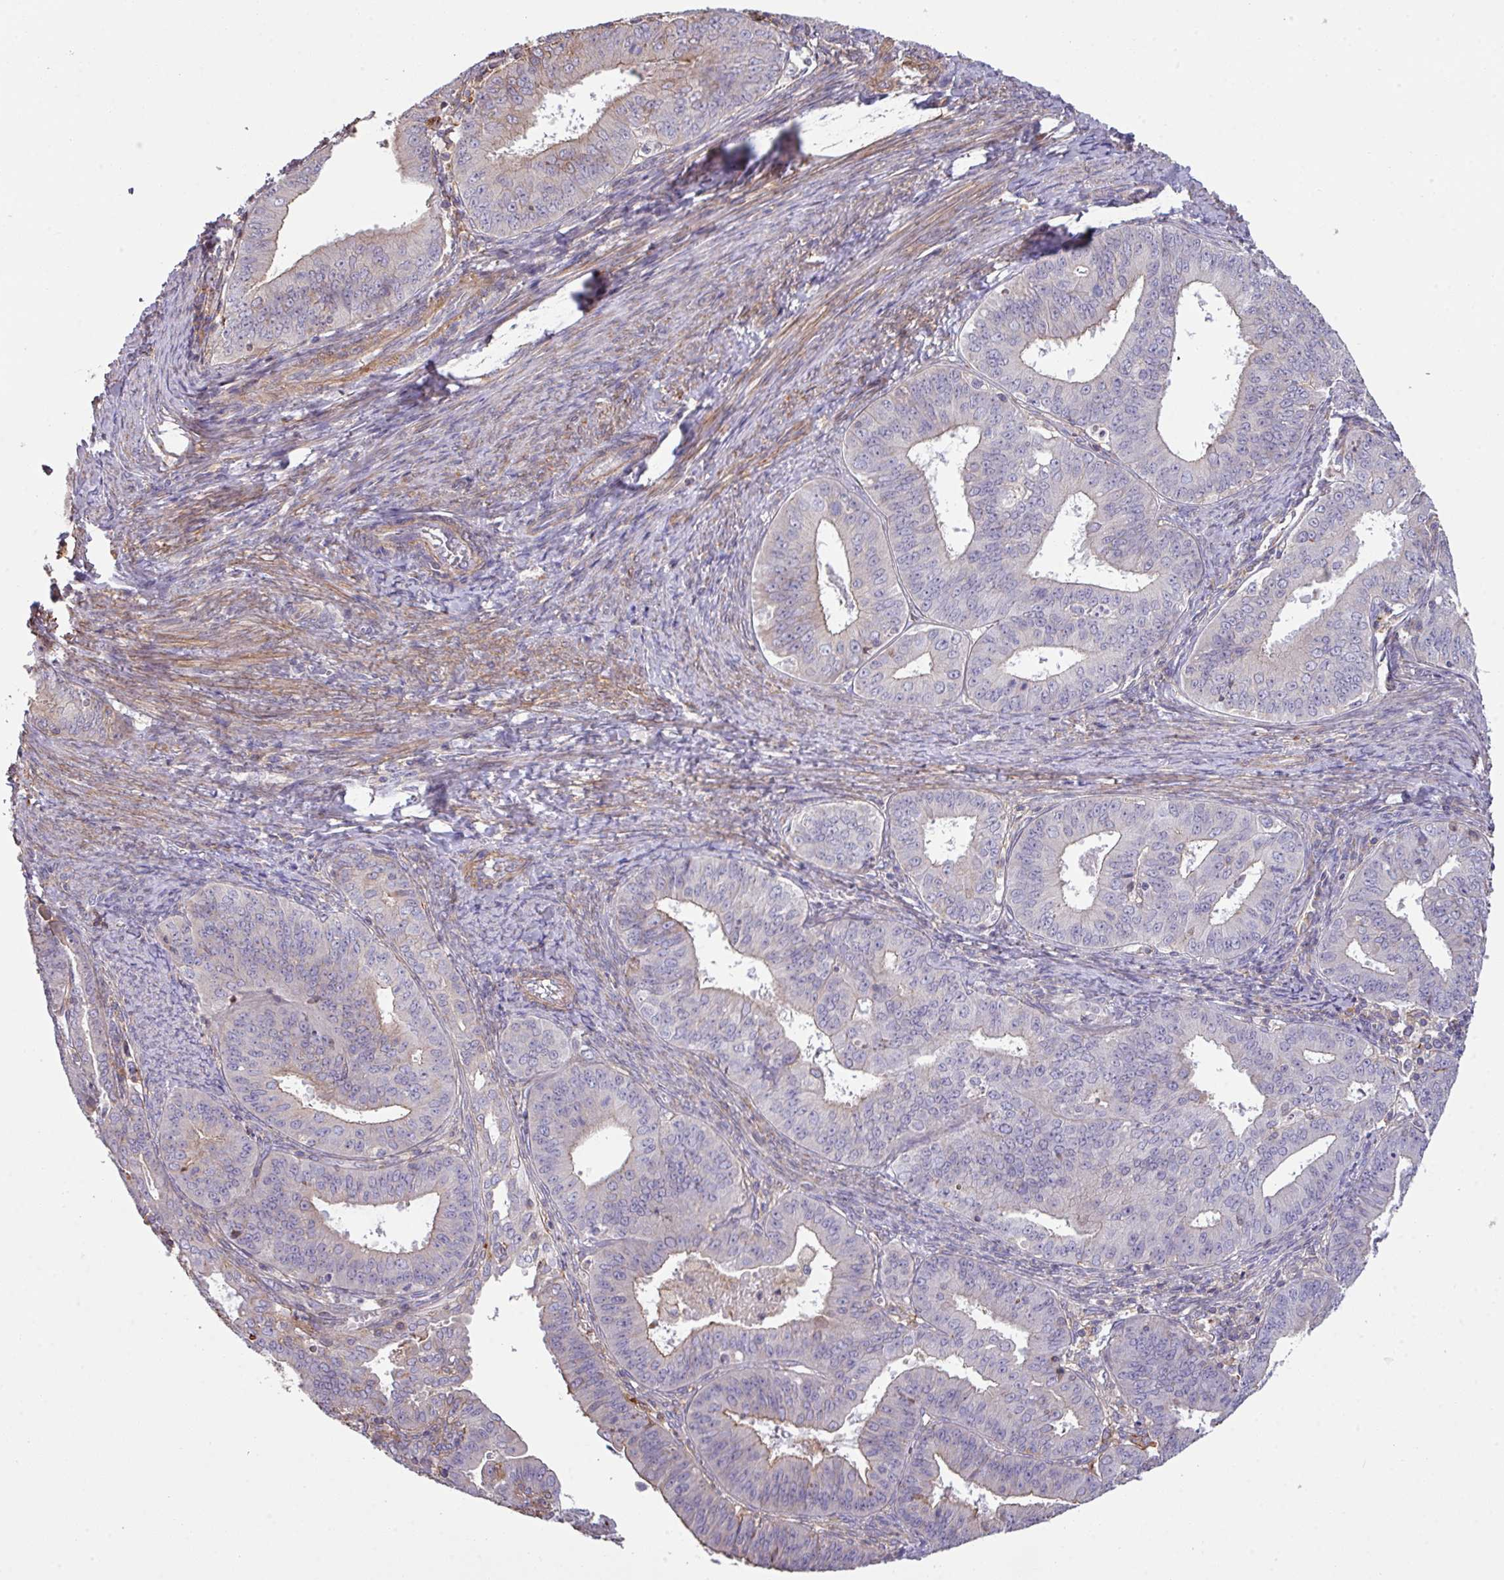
{"staining": {"intensity": "negative", "quantity": "none", "location": "none"}, "tissue": "endometrial cancer", "cell_type": "Tumor cells", "image_type": "cancer", "snomed": [{"axis": "morphology", "description": "Adenocarcinoma, NOS"}, {"axis": "topography", "description": "Endometrium"}], "caption": "Tumor cells are negative for brown protein staining in endometrial adenocarcinoma.", "gene": "LRRC41", "patient": {"sex": "female", "age": 73}}